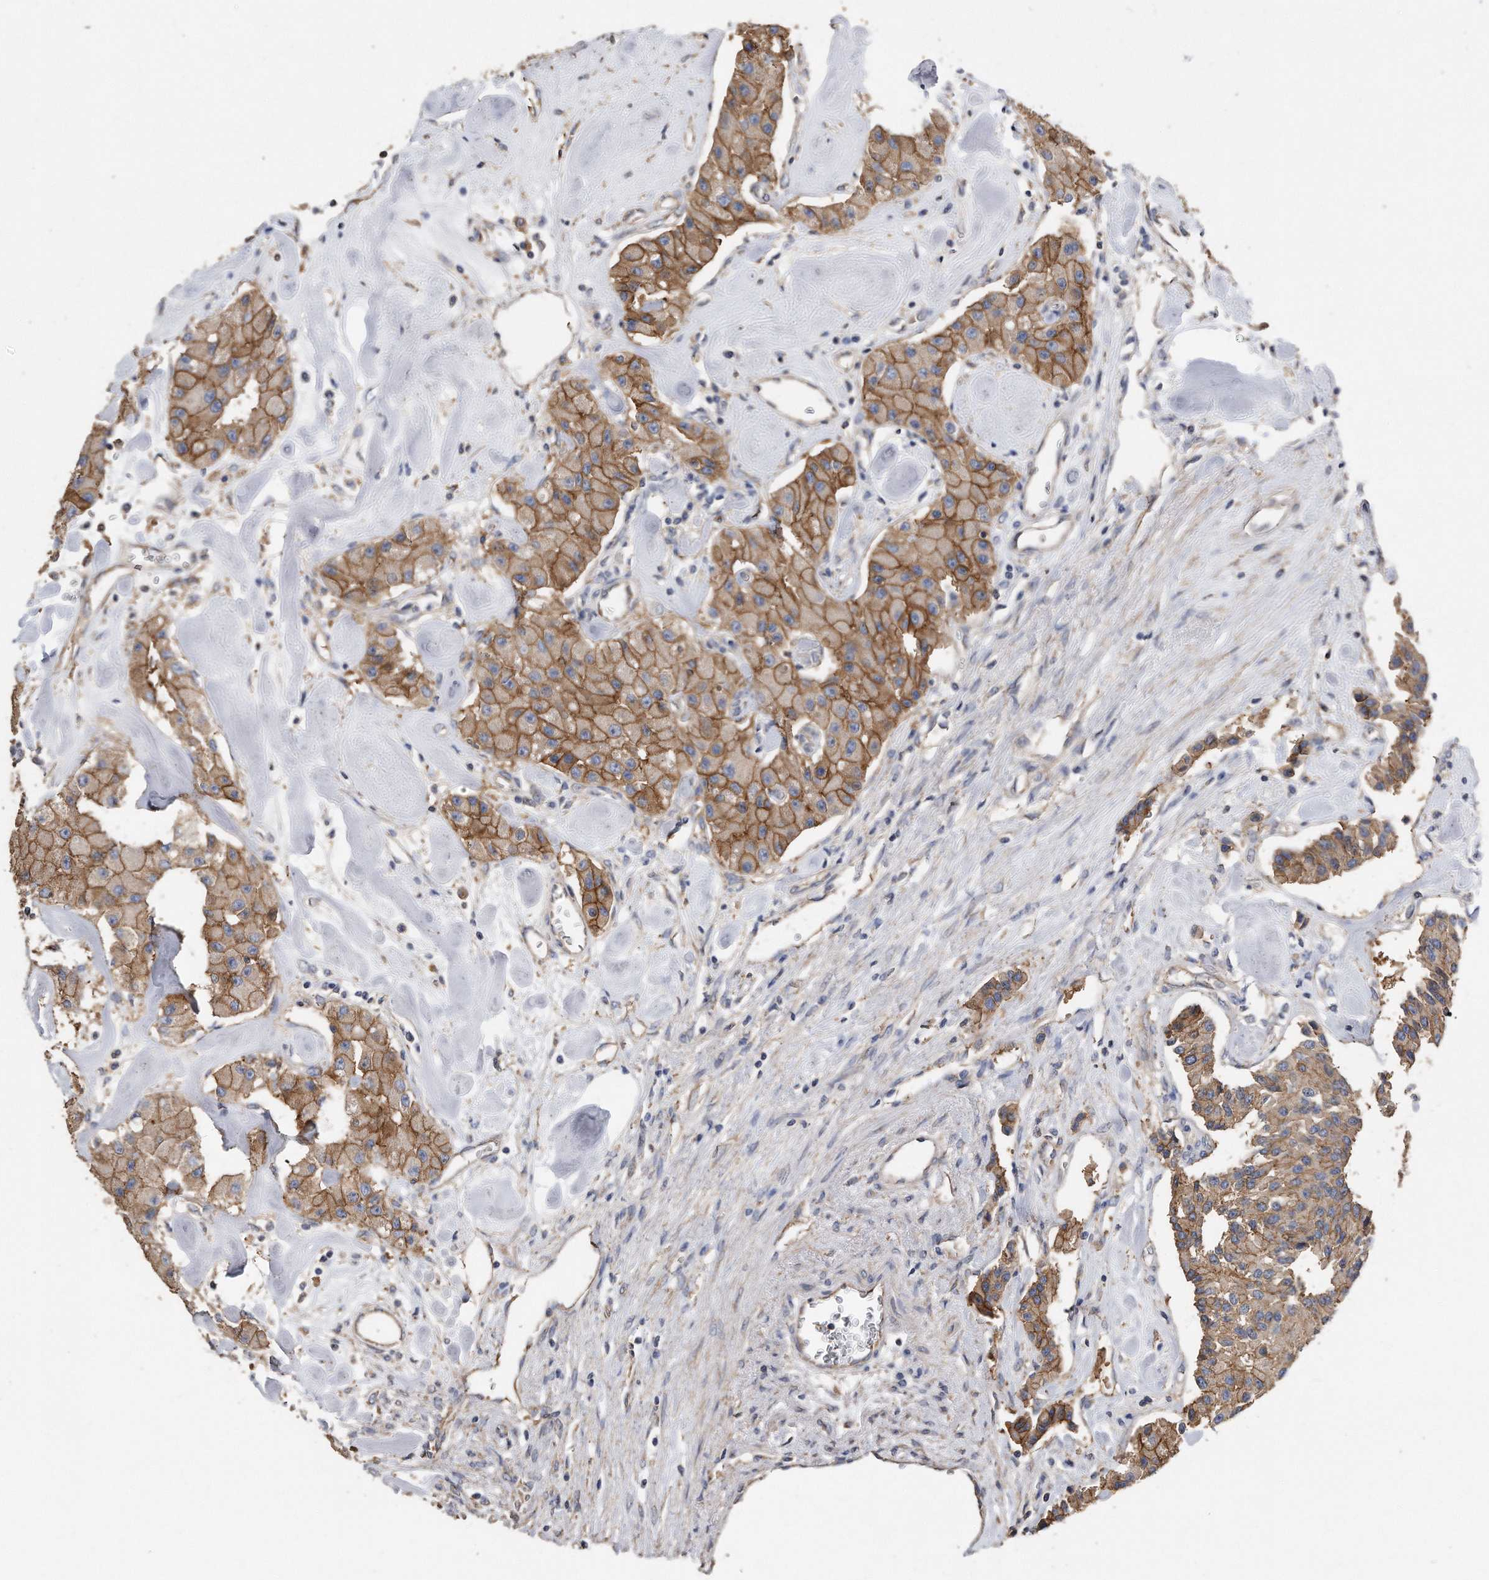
{"staining": {"intensity": "moderate", "quantity": "25%-75%", "location": "cytoplasmic/membranous"}, "tissue": "carcinoid", "cell_type": "Tumor cells", "image_type": "cancer", "snomed": [{"axis": "morphology", "description": "Carcinoid, malignant, NOS"}, {"axis": "topography", "description": "Pancreas"}], "caption": "An image of carcinoid stained for a protein exhibits moderate cytoplasmic/membranous brown staining in tumor cells. (Stains: DAB in brown, nuclei in blue, Microscopy: brightfield microscopy at high magnification).", "gene": "CDCP1", "patient": {"sex": "male", "age": 41}}